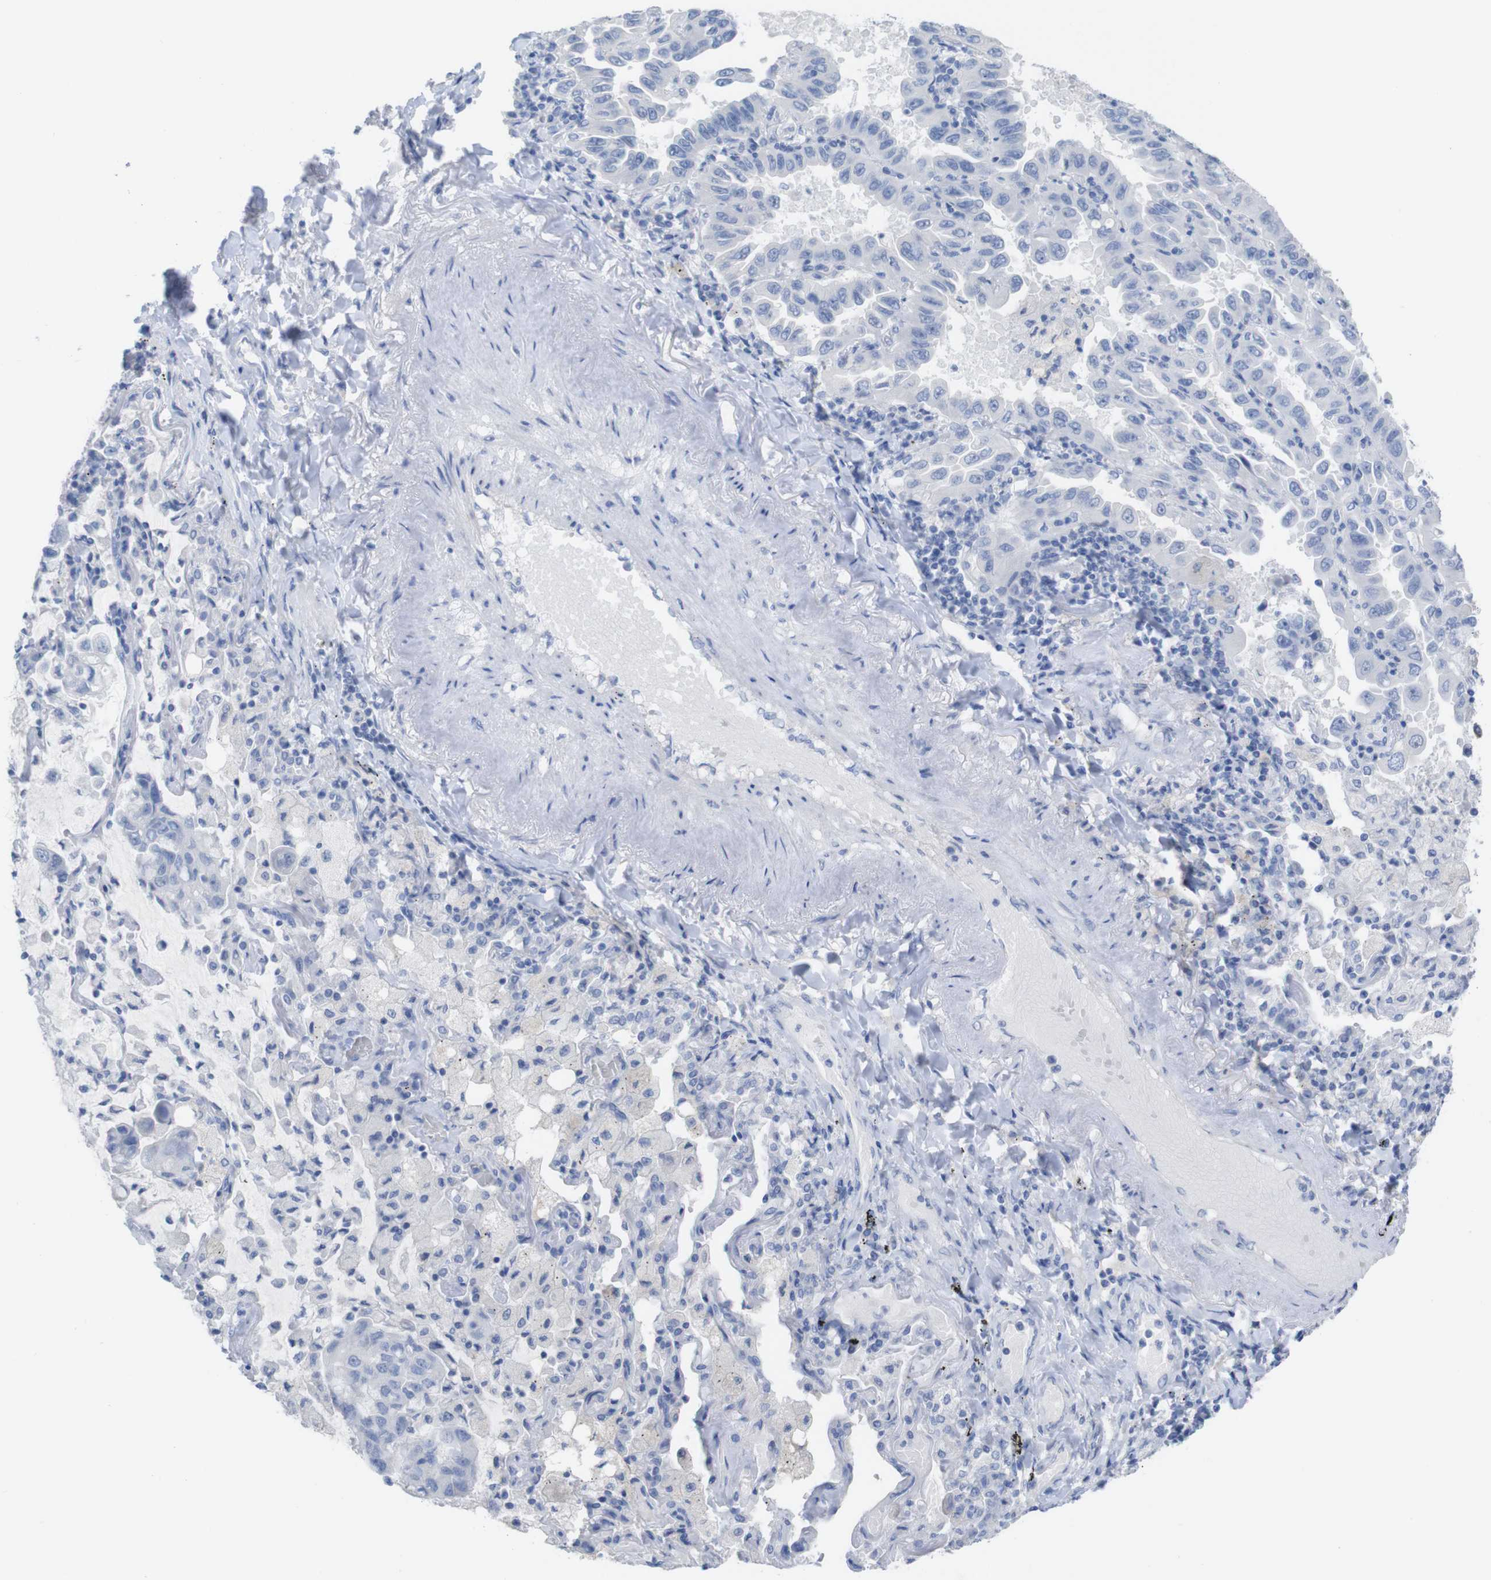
{"staining": {"intensity": "negative", "quantity": "none", "location": "none"}, "tissue": "lung cancer", "cell_type": "Tumor cells", "image_type": "cancer", "snomed": [{"axis": "morphology", "description": "Adenocarcinoma, NOS"}, {"axis": "topography", "description": "Lung"}], "caption": "DAB immunohistochemical staining of lung cancer exhibits no significant expression in tumor cells. (IHC, brightfield microscopy, high magnification).", "gene": "PNMA1", "patient": {"sex": "male", "age": 64}}